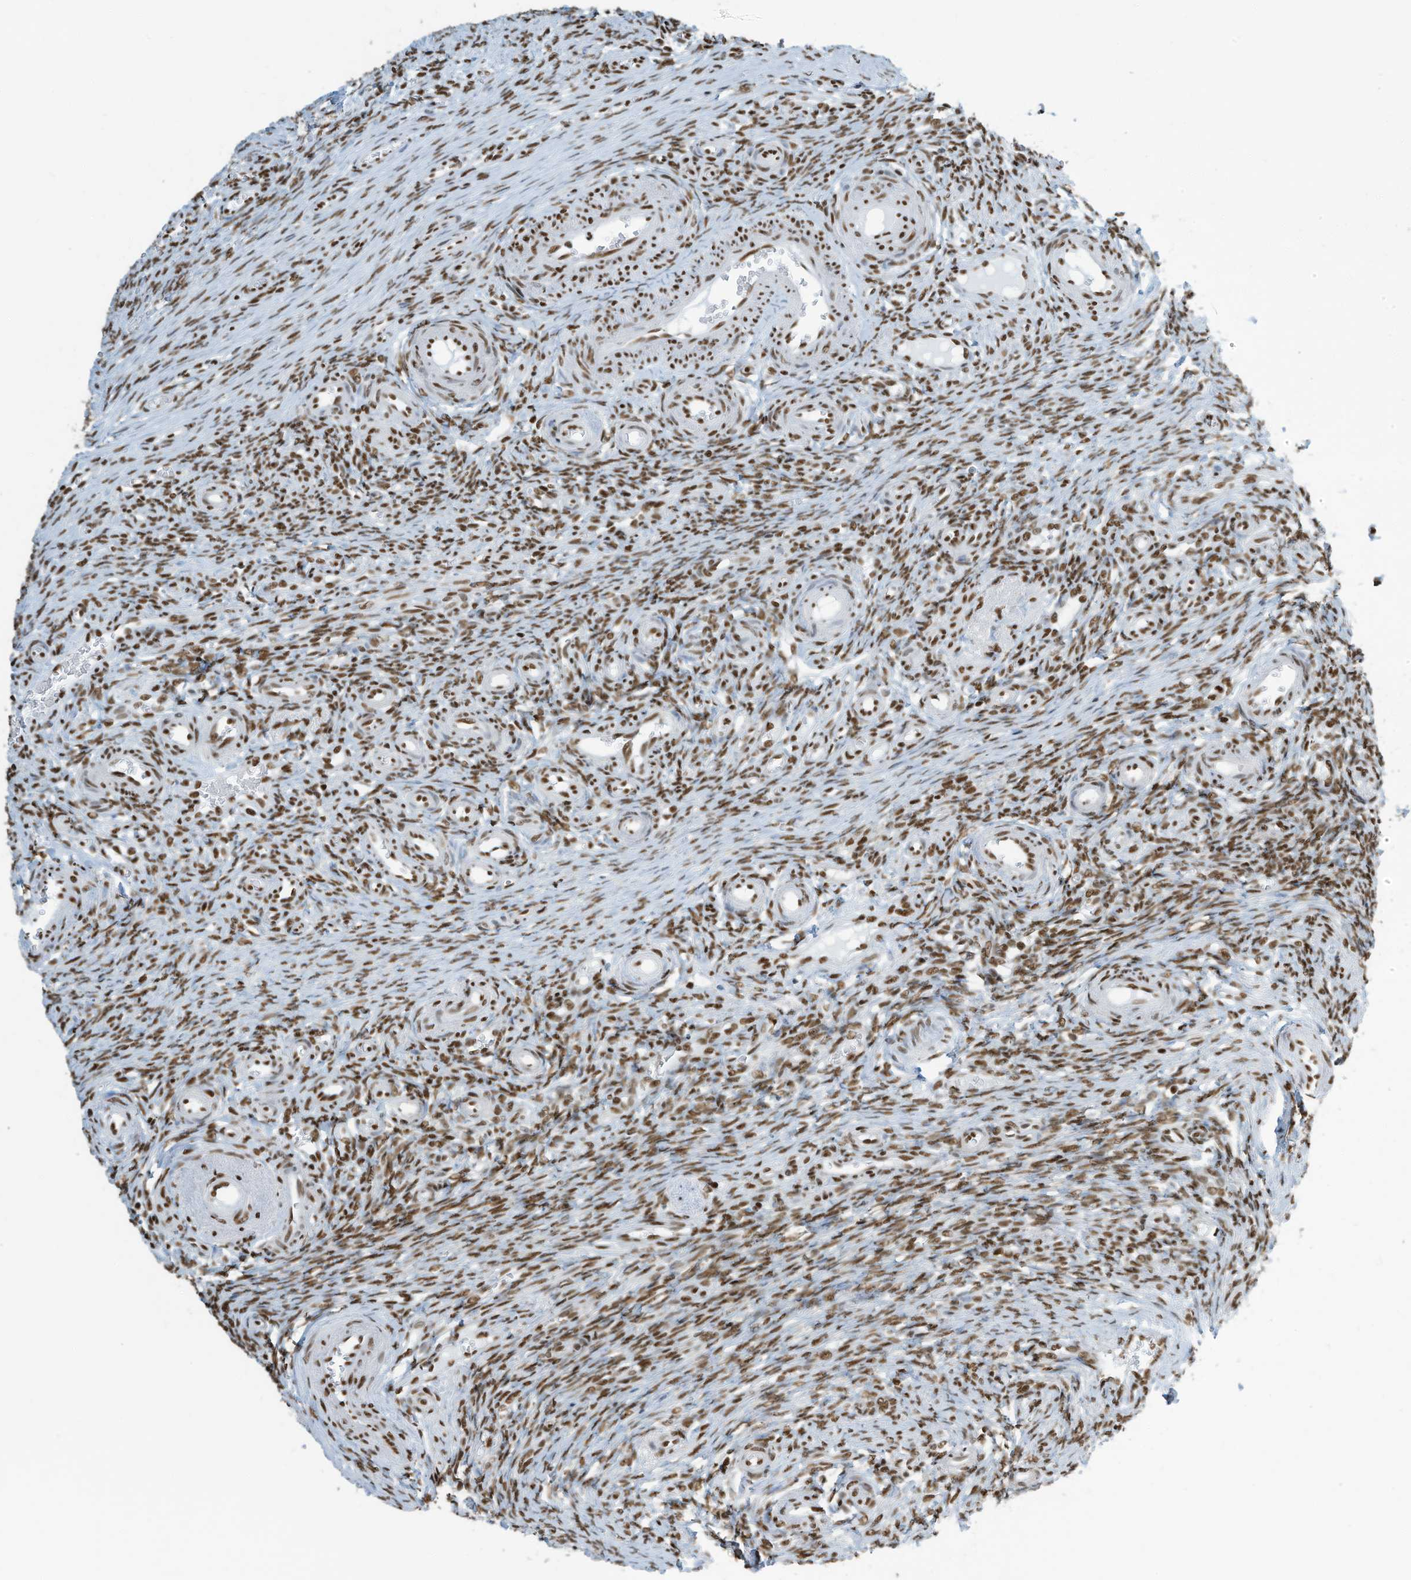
{"staining": {"intensity": "moderate", "quantity": ">75%", "location": "nuclear"}, "tissue": "ovary", "cell_type": "Ovarian stroma cells", "image_type": "normal", "snomed": [{"axis": "morphology", "description": "Adenocarcinoma, NOS"}, {"axis": "topography", "description": "Endometrium"}], "caption": "A histopathology image showing moderate nuclear expression in about >75% of ovarian stroma cells in unremarkable ovary, as visualized by brown immunohistochemical staining.", "gene": "ENSG00000257390", "patient": {"sex": "female", "age": 32}}